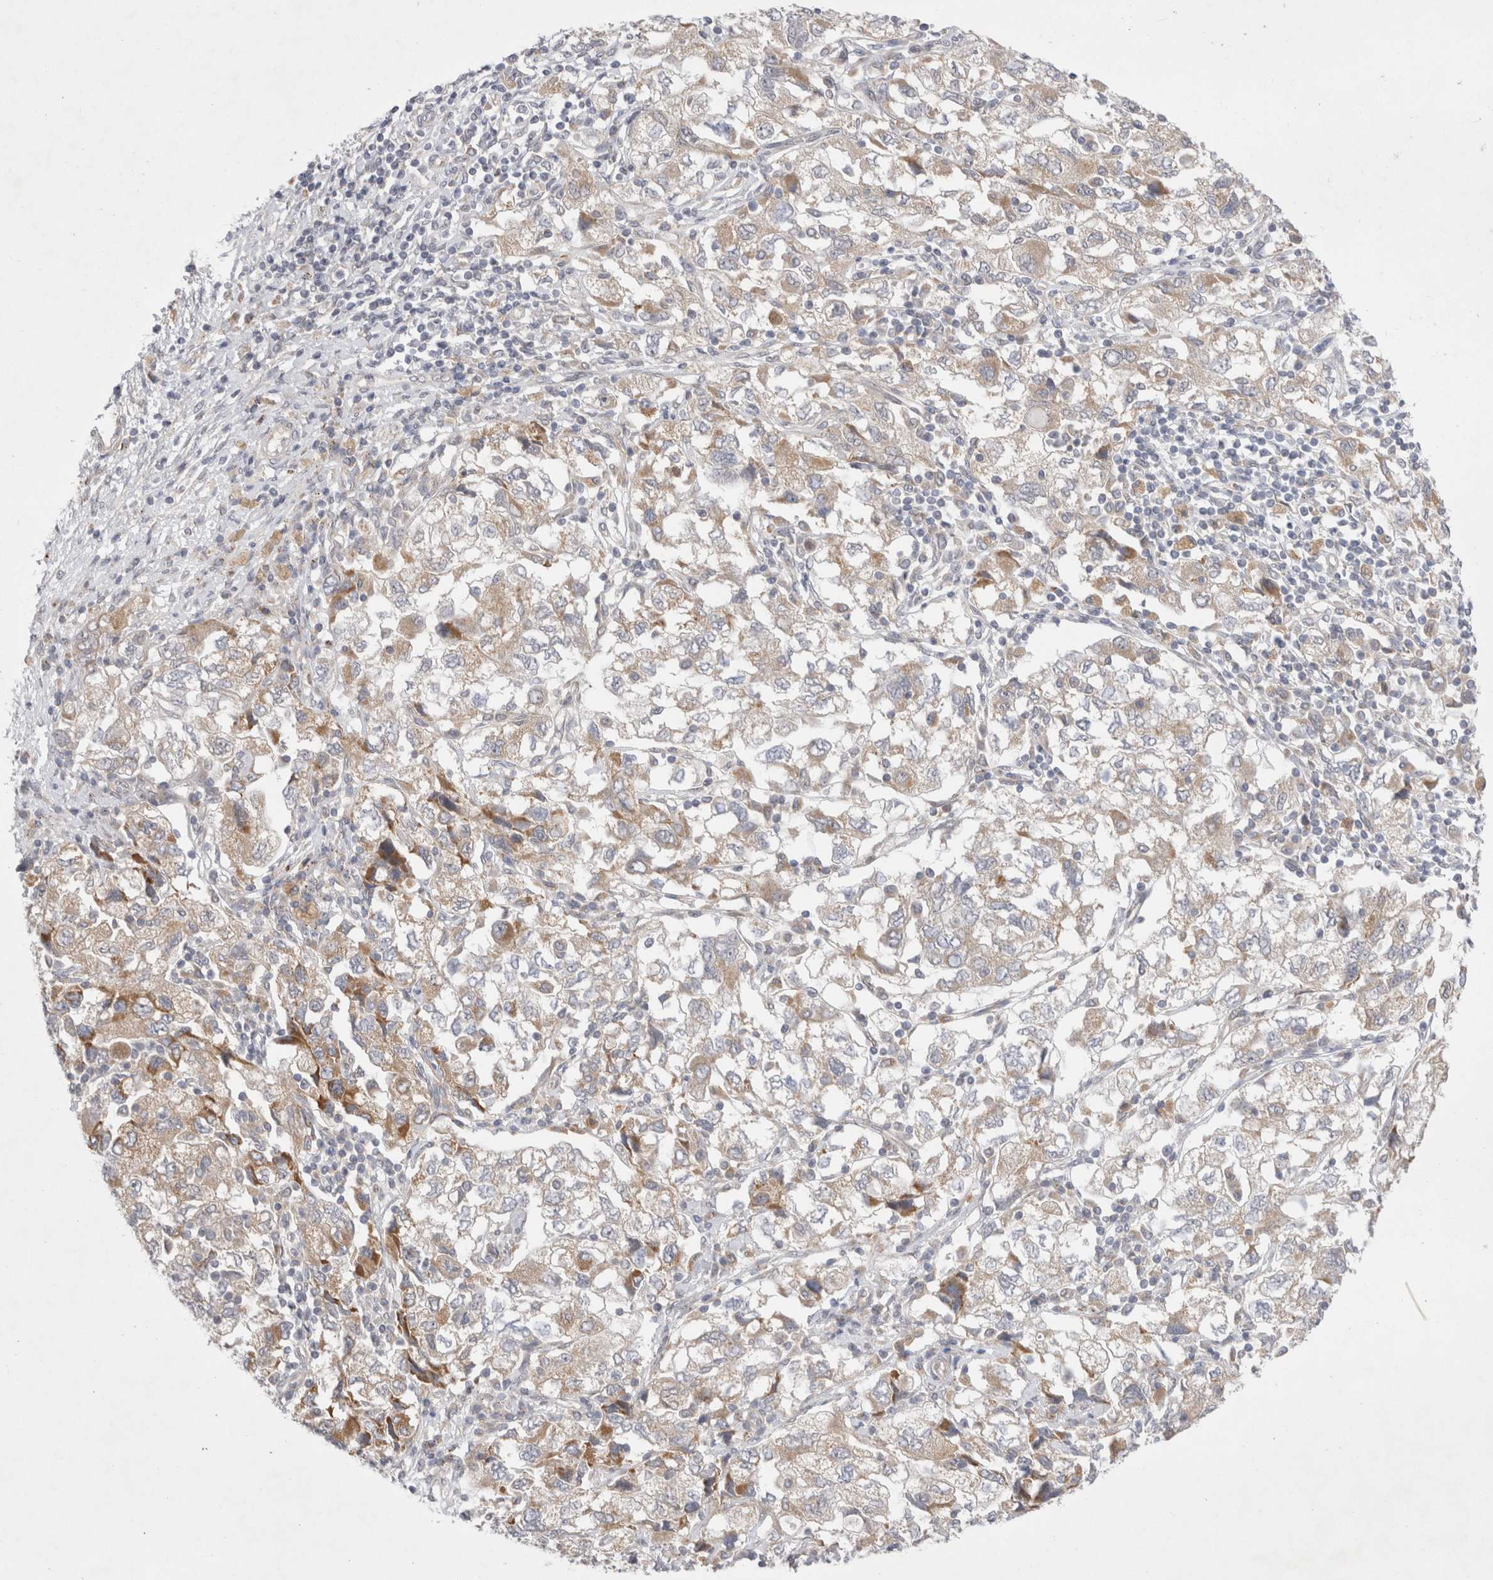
{"staining": {"intensity": "weak", "quantity": ">75%", "location": "cytoplasmic/membranous"}, "tissue": "ovarian cancer", "cell_type": "Tumor cells", "image_type": "cancer", "snomed": [{"axis": "morphology", "description": "Carcinoma, NOS"}, {"axis": "morphology", "description": "Cystadenocarcinoma, serous, NOS"}, {"axis": "topography", "description": "Ovary"}], "caption": "Immunohistochemical staining of serous cystadenocarcinoma (ovarian) displays weak cytoplasmic/membranous protein positivity in about >75% of tumor cells. The staining was performed using DAB (3,3'-diaminobenzidine), with brown indicating positive protein expression. Nuclei are stained blue with hematoxylin.", "gene": "NPC1", "patient": {"sex": "female", "age": 69}}